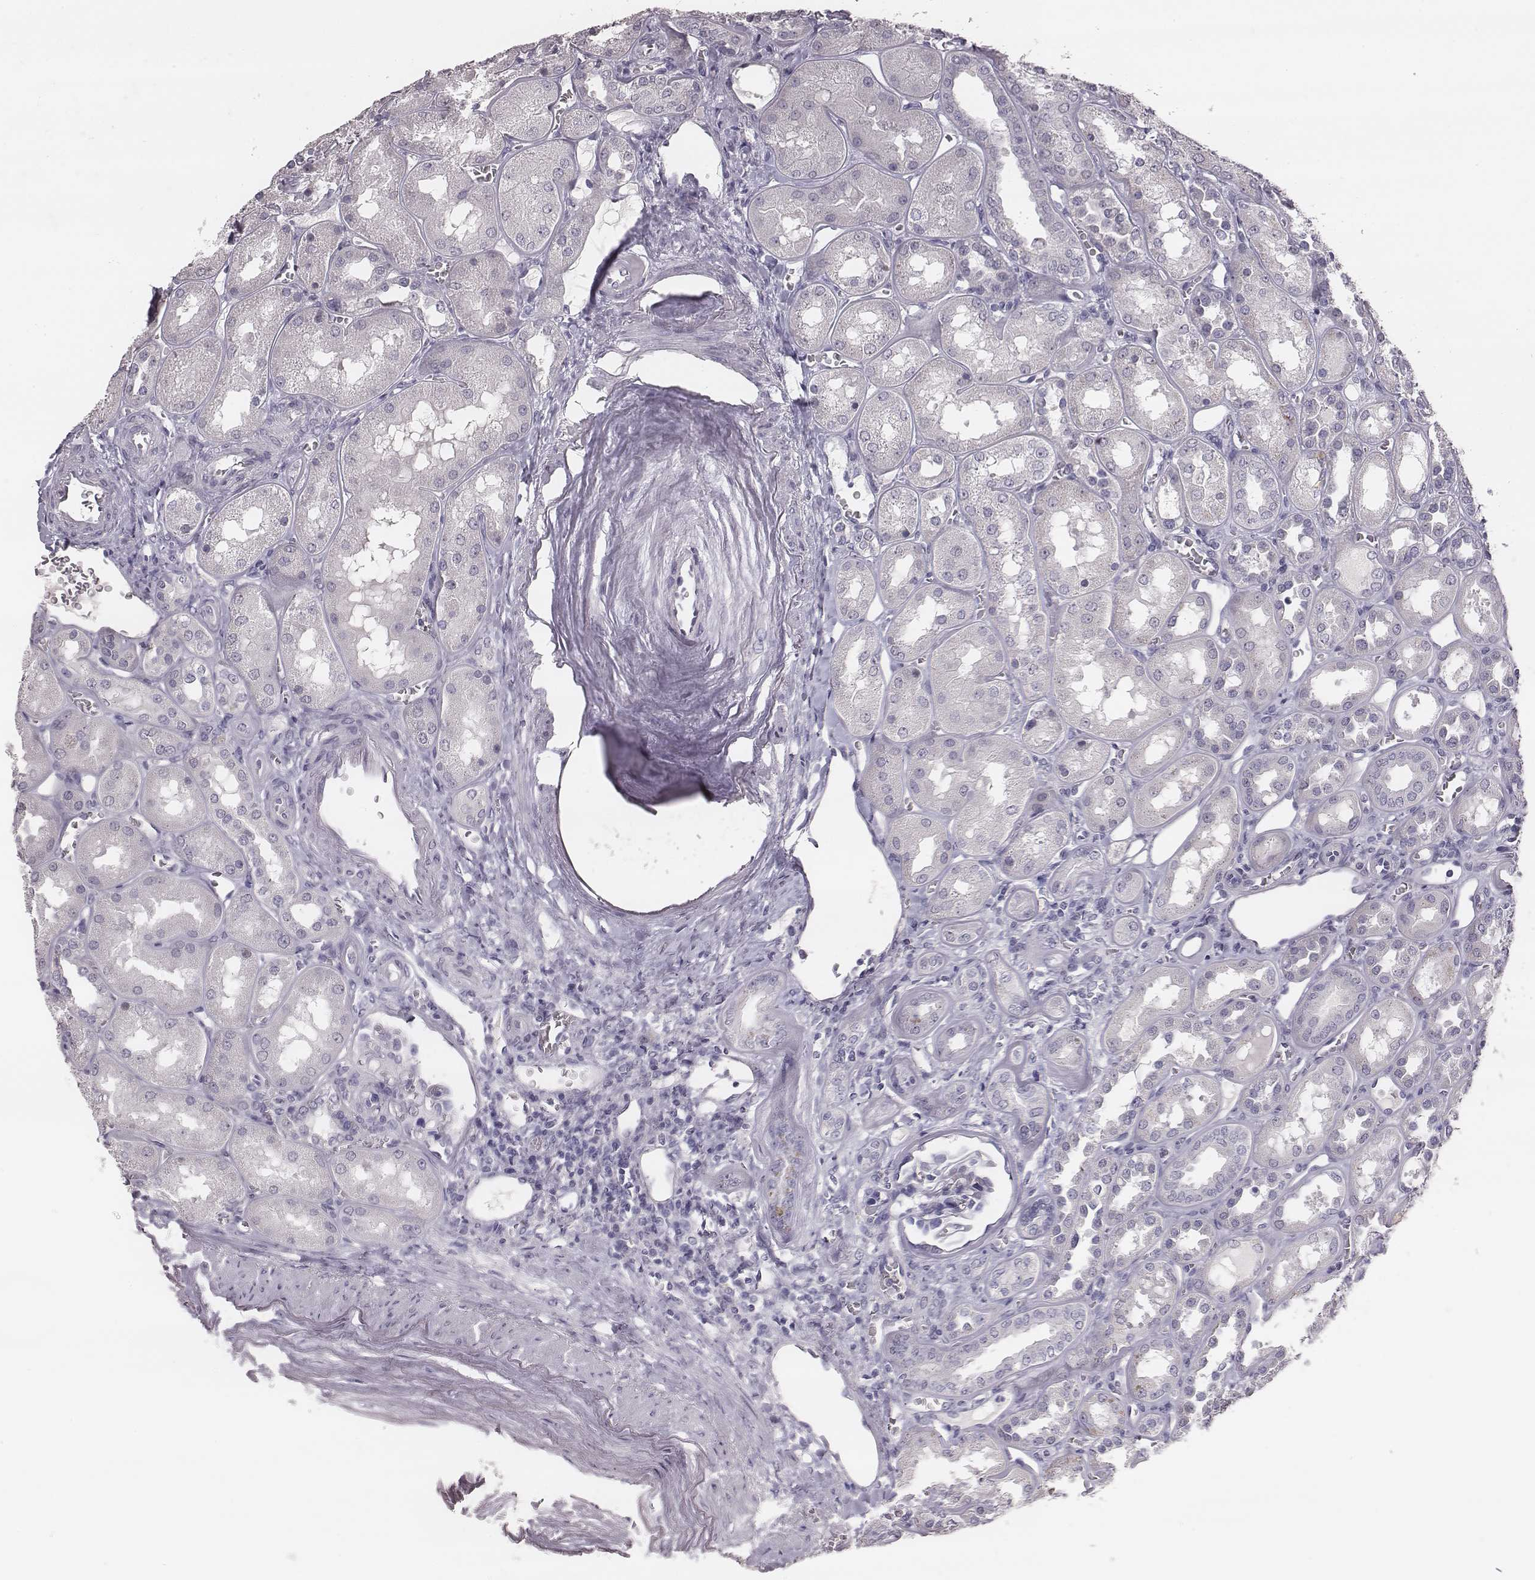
{"staining": {"intensity": "negative", "quantity": "none", "location": "none"}, "tissue": "kidney", "cell_type": "Cells in glomeruli", "image_type": "normal", "snomed": [{"axis": "morphology", "description": "Normal tissue, NOS"}, {"axis": "topography", "description": "Kidney"}], "caption": "Histopathology image shows no protein expression in cells in glomeruli of normal kidney.", "gene": "CSHL1", "patient": {"sex": "male", "age": 73}}